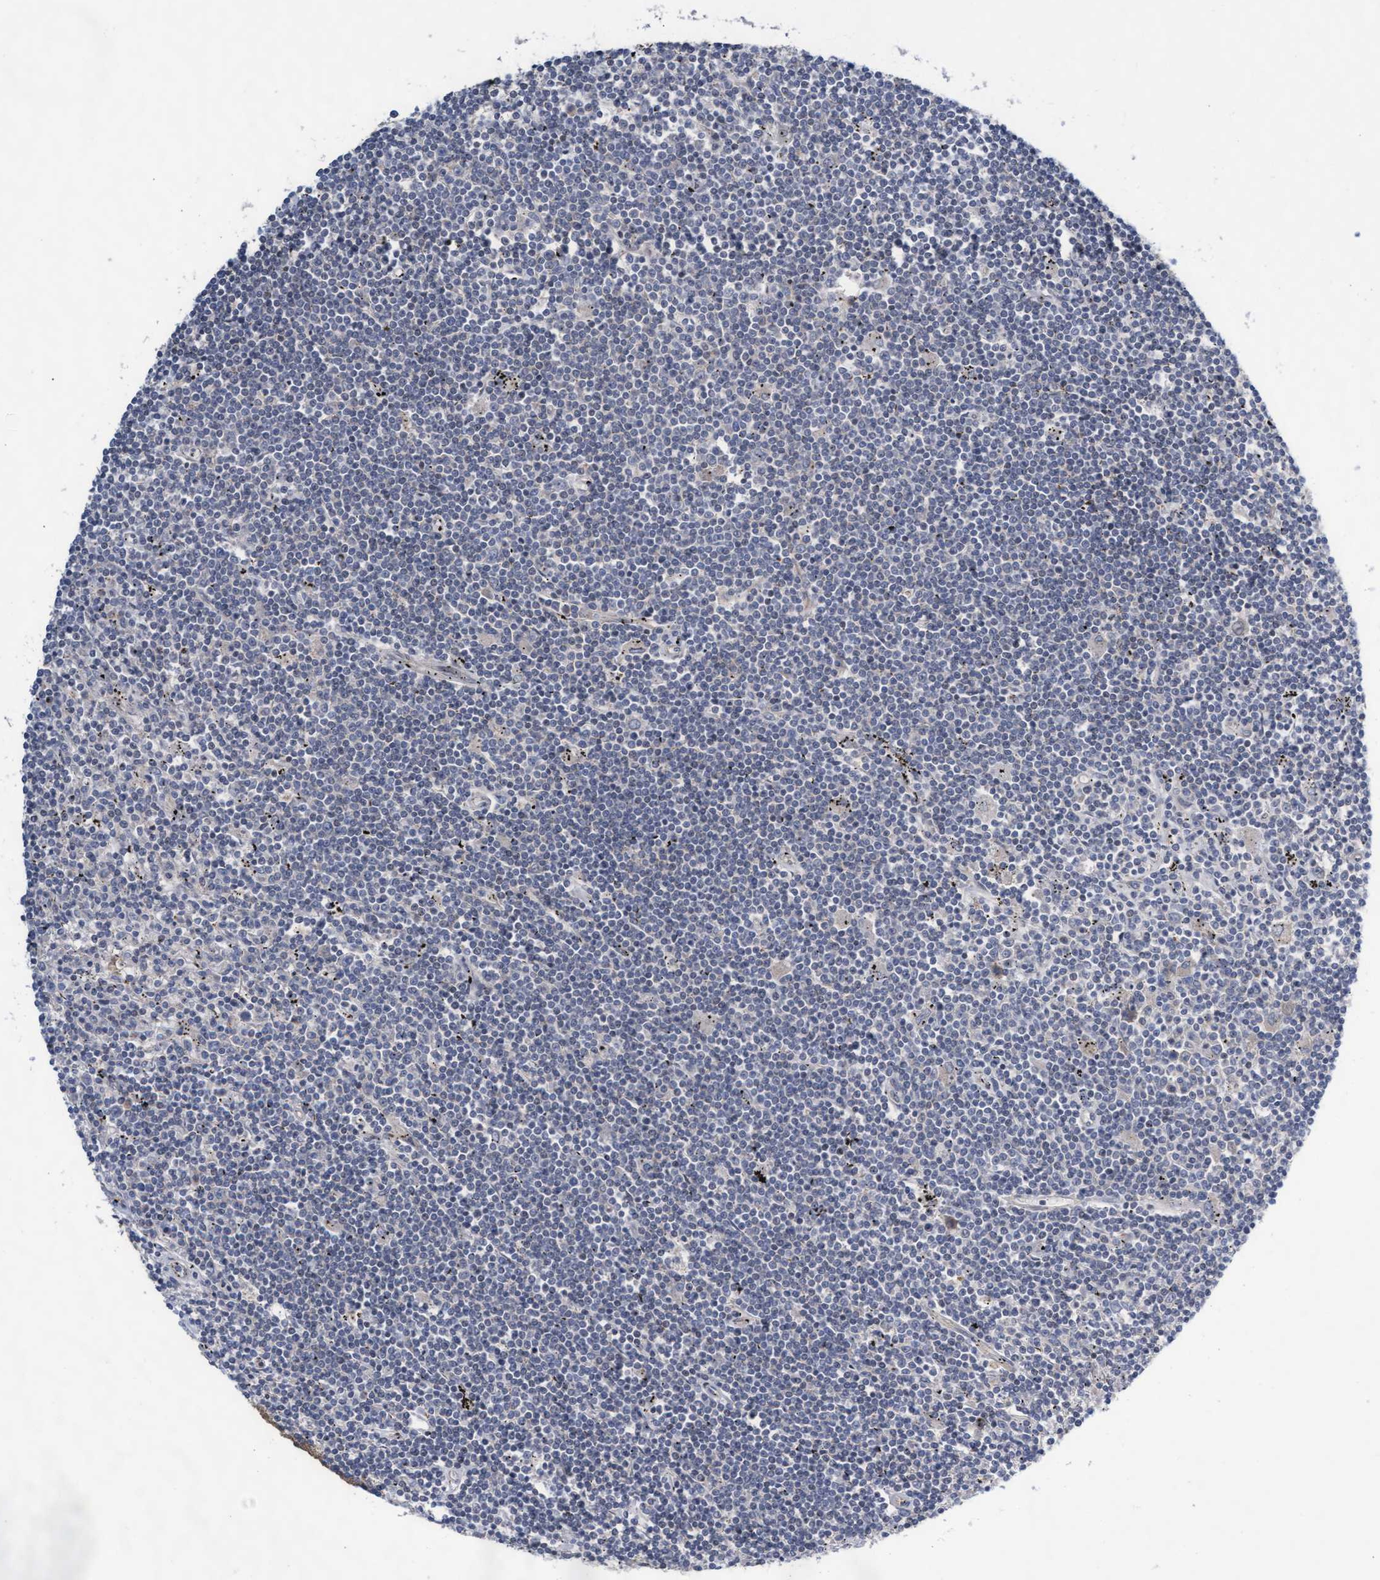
{"staining": {"intensity": "negative", "quantity": "none", "location": "none"}, "tissue": "lymphoma", "cell_type": "Tumor cells", "image_type": "cancer", "snomed": [{"axis": "morphology", "description": "Malignant lymphoma, non-Hodgkin's type, Low grade"}, {"axis": "topography", "description": "Spleen"}], "caption": "Lymphoma was stained to show a protein in brown. There is no significant staining in tumor cells.", "gene": "ABCF2", "patient": {"sex": "male", "age": 76}}